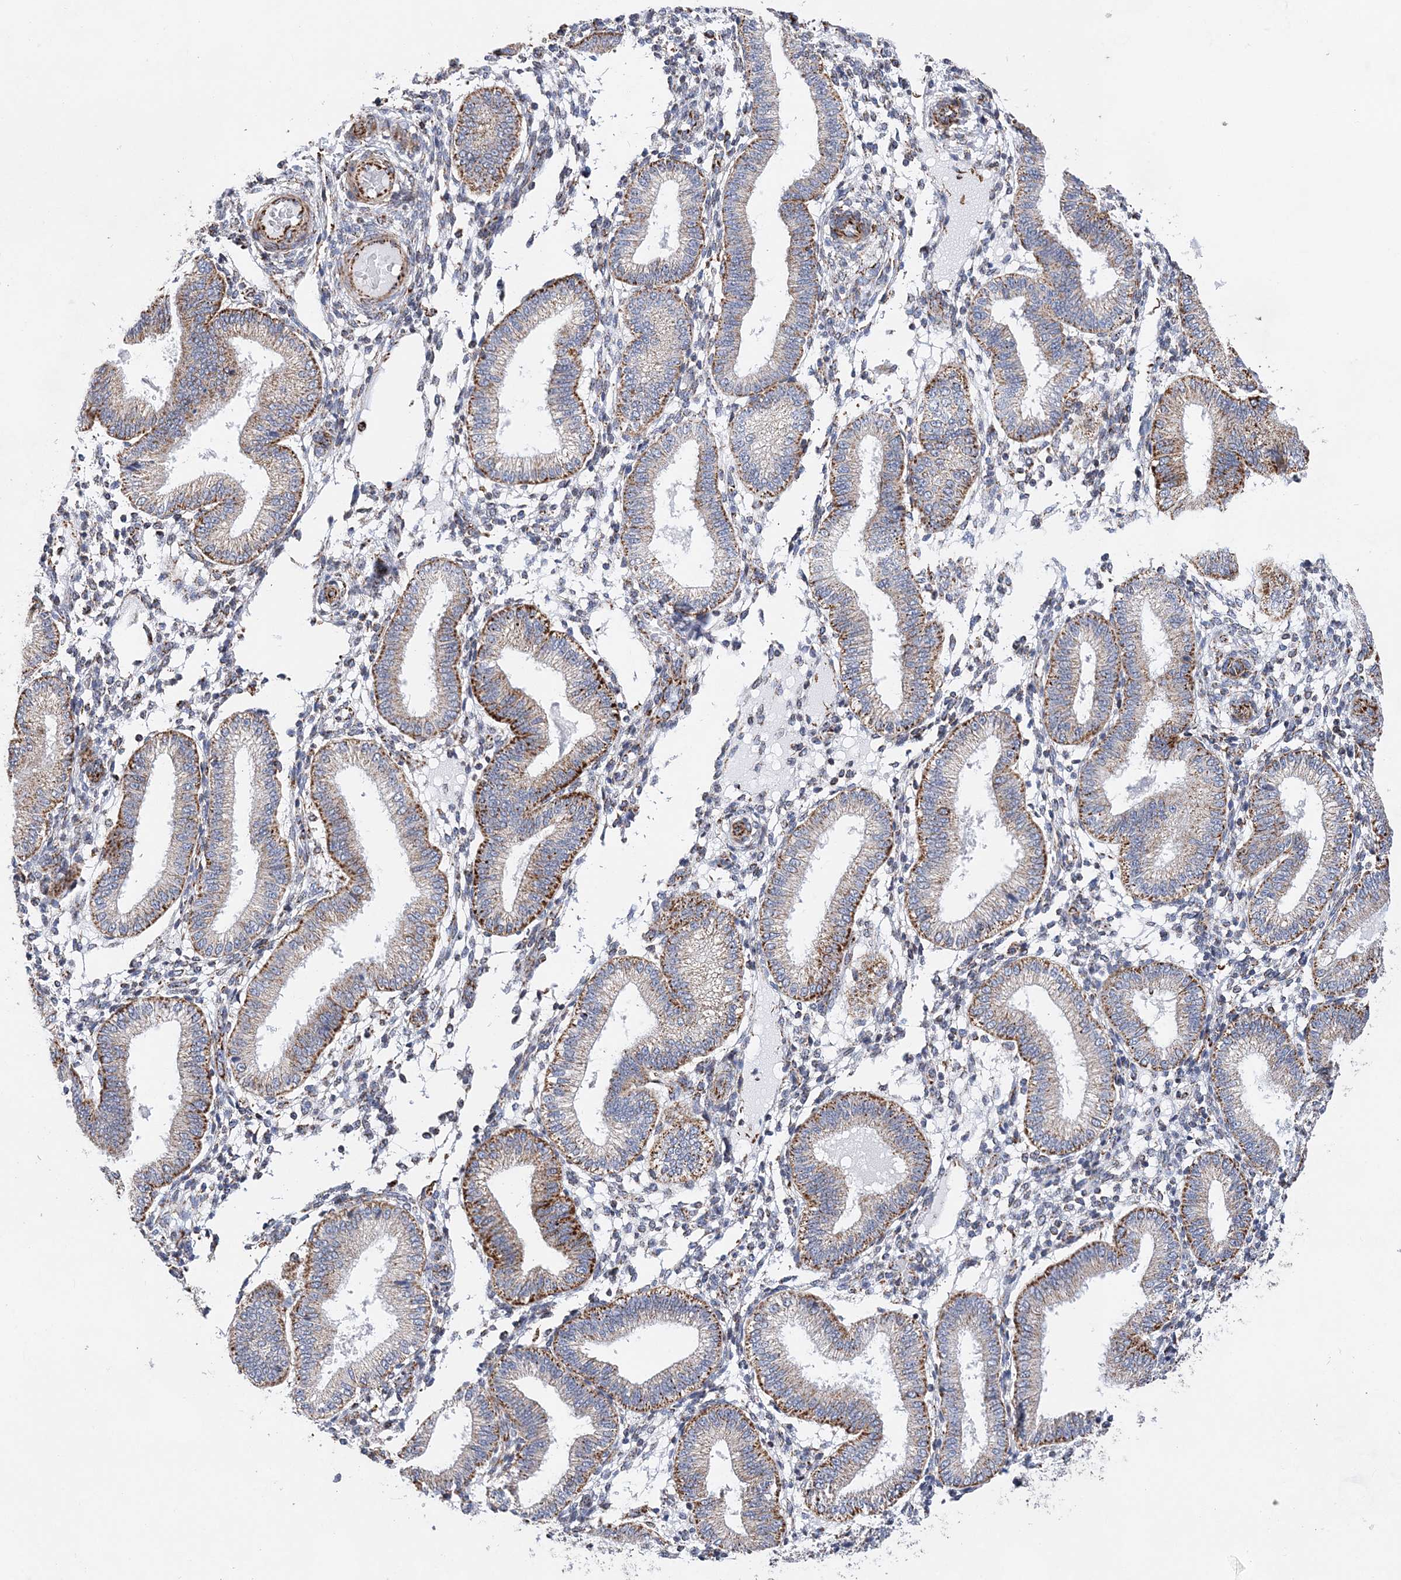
{"staining": {"intensity": "moderate", "quantity": "<25%", "location": "cytoplasmic/membranous"}, "tissue": "endometrium", "cell_type": "Cells in endometrial stroma", "image_type": "normal", "snomed": [{"axis": "morphology", "description": "Normal tissue, NOS"}, {"axis": "topography", "description": "Endometrium"}], "caption": "Immunohistochemical staining of benign endometrium shows moderate cytoplasmic/membranous protein positivity in about <25% of cells in endometrial stroma.", "gene": "ACOT9", "patient": {"sex": "female", "age": 39}}